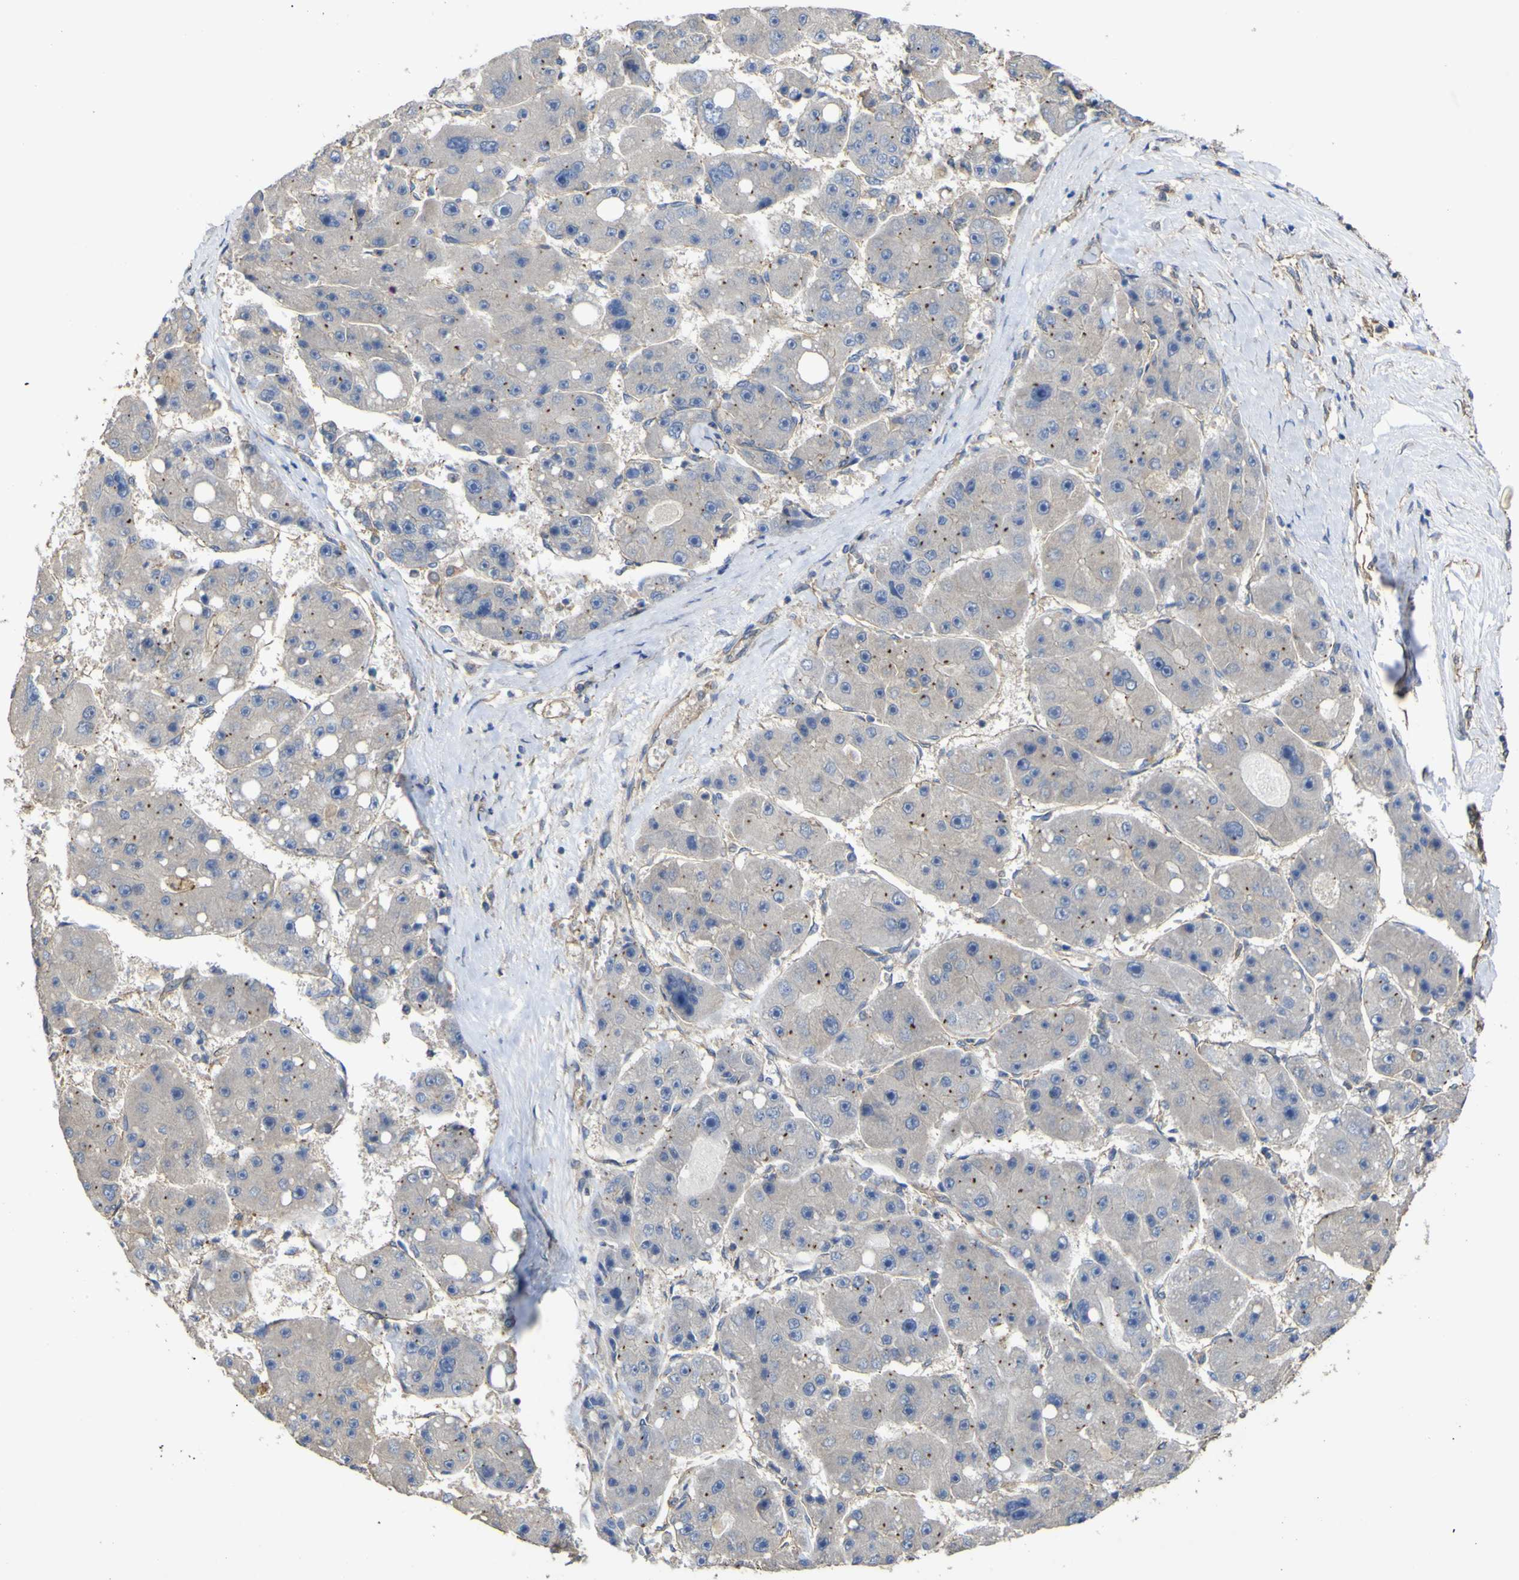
{"staining": {"intensity": "weak", "quantity": "<25%", "location": "cytoplasmic/membranous"}, "tissue": "liver cancer", "cell_type": "Tumor cells", "image_type": "cancer", "snomed": [{"axis": "morphology", "description": "Carcinoma, Hepatocellular, NOS"}, {"axis": "topography", "description": "Liver"}], "caption": "High magnification brightfield microscopy of hepatocellular carcinoma (liver) stained with DAB (brown) and counterstained with hematoxylin (blue): tumor cells show no significant expression. (Stains: DAB immunohistochemistry (IHC) with hematoxylin counter stain, Microscopy: brightfield microscopy at high magnification).", "gene": "TNFSF15", "patient": {"sex": "female", "age": 61}}